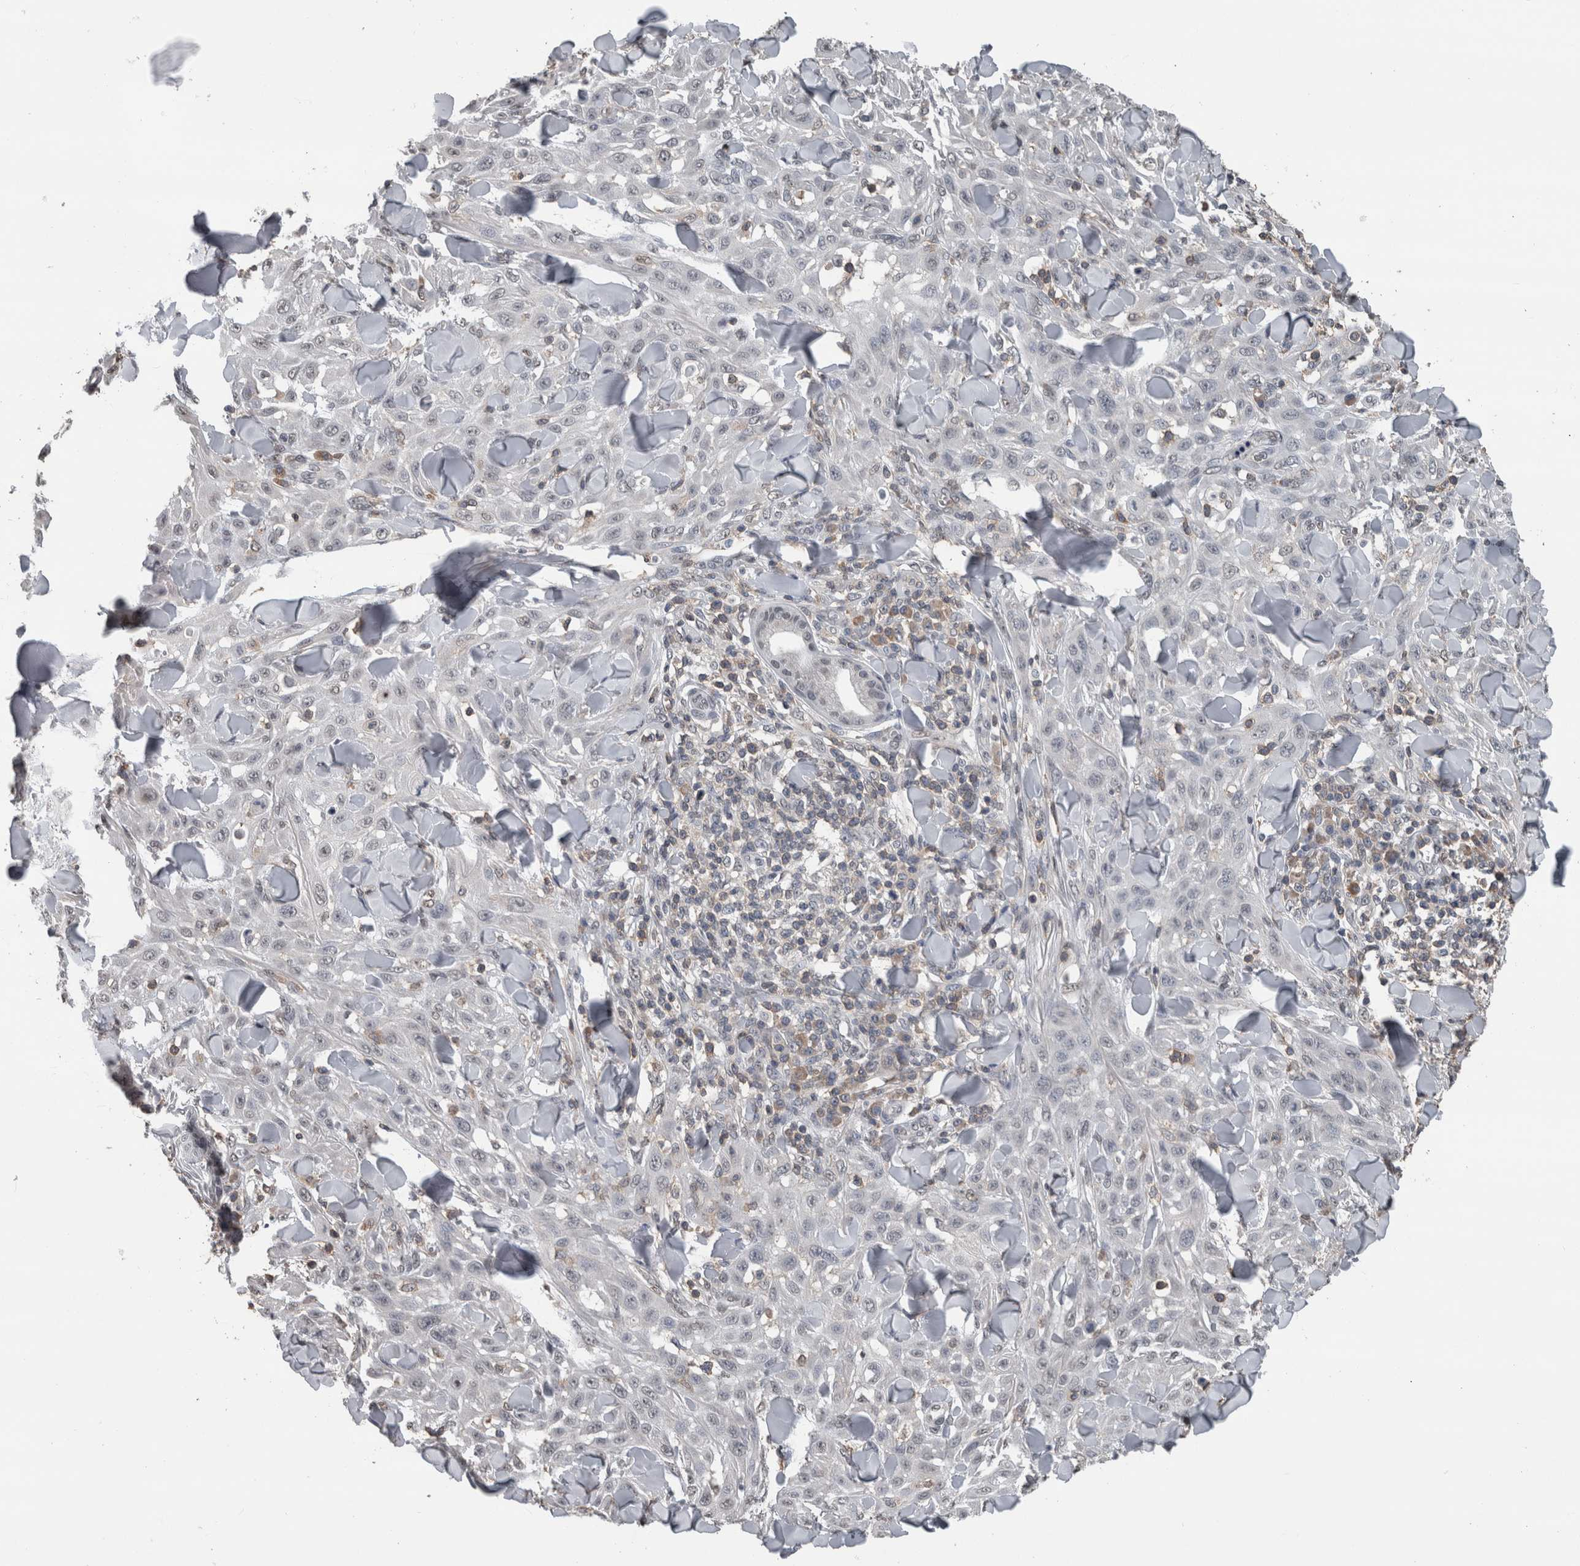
{"staining": {"intensity": "negative", "quantity": "none", "location": "none"}, "tissue": "skin cancer", "cell_type": "Tumor cells", "image_type": "cancer", "snomed": [{"axis": "morphology", "description": "Squamous cell carcinoma, NOS"}, {"axis": "topography", "description": "Skin"}], "caption": "The photomicrograph displays no significant expression in tumor cells of squamous cell carcinoma (skin). (Immunohistochemistry, brightfield microscopy, high magnification).", "gene": "MAFF", "patient": {"sex": "male", "age": 24}}